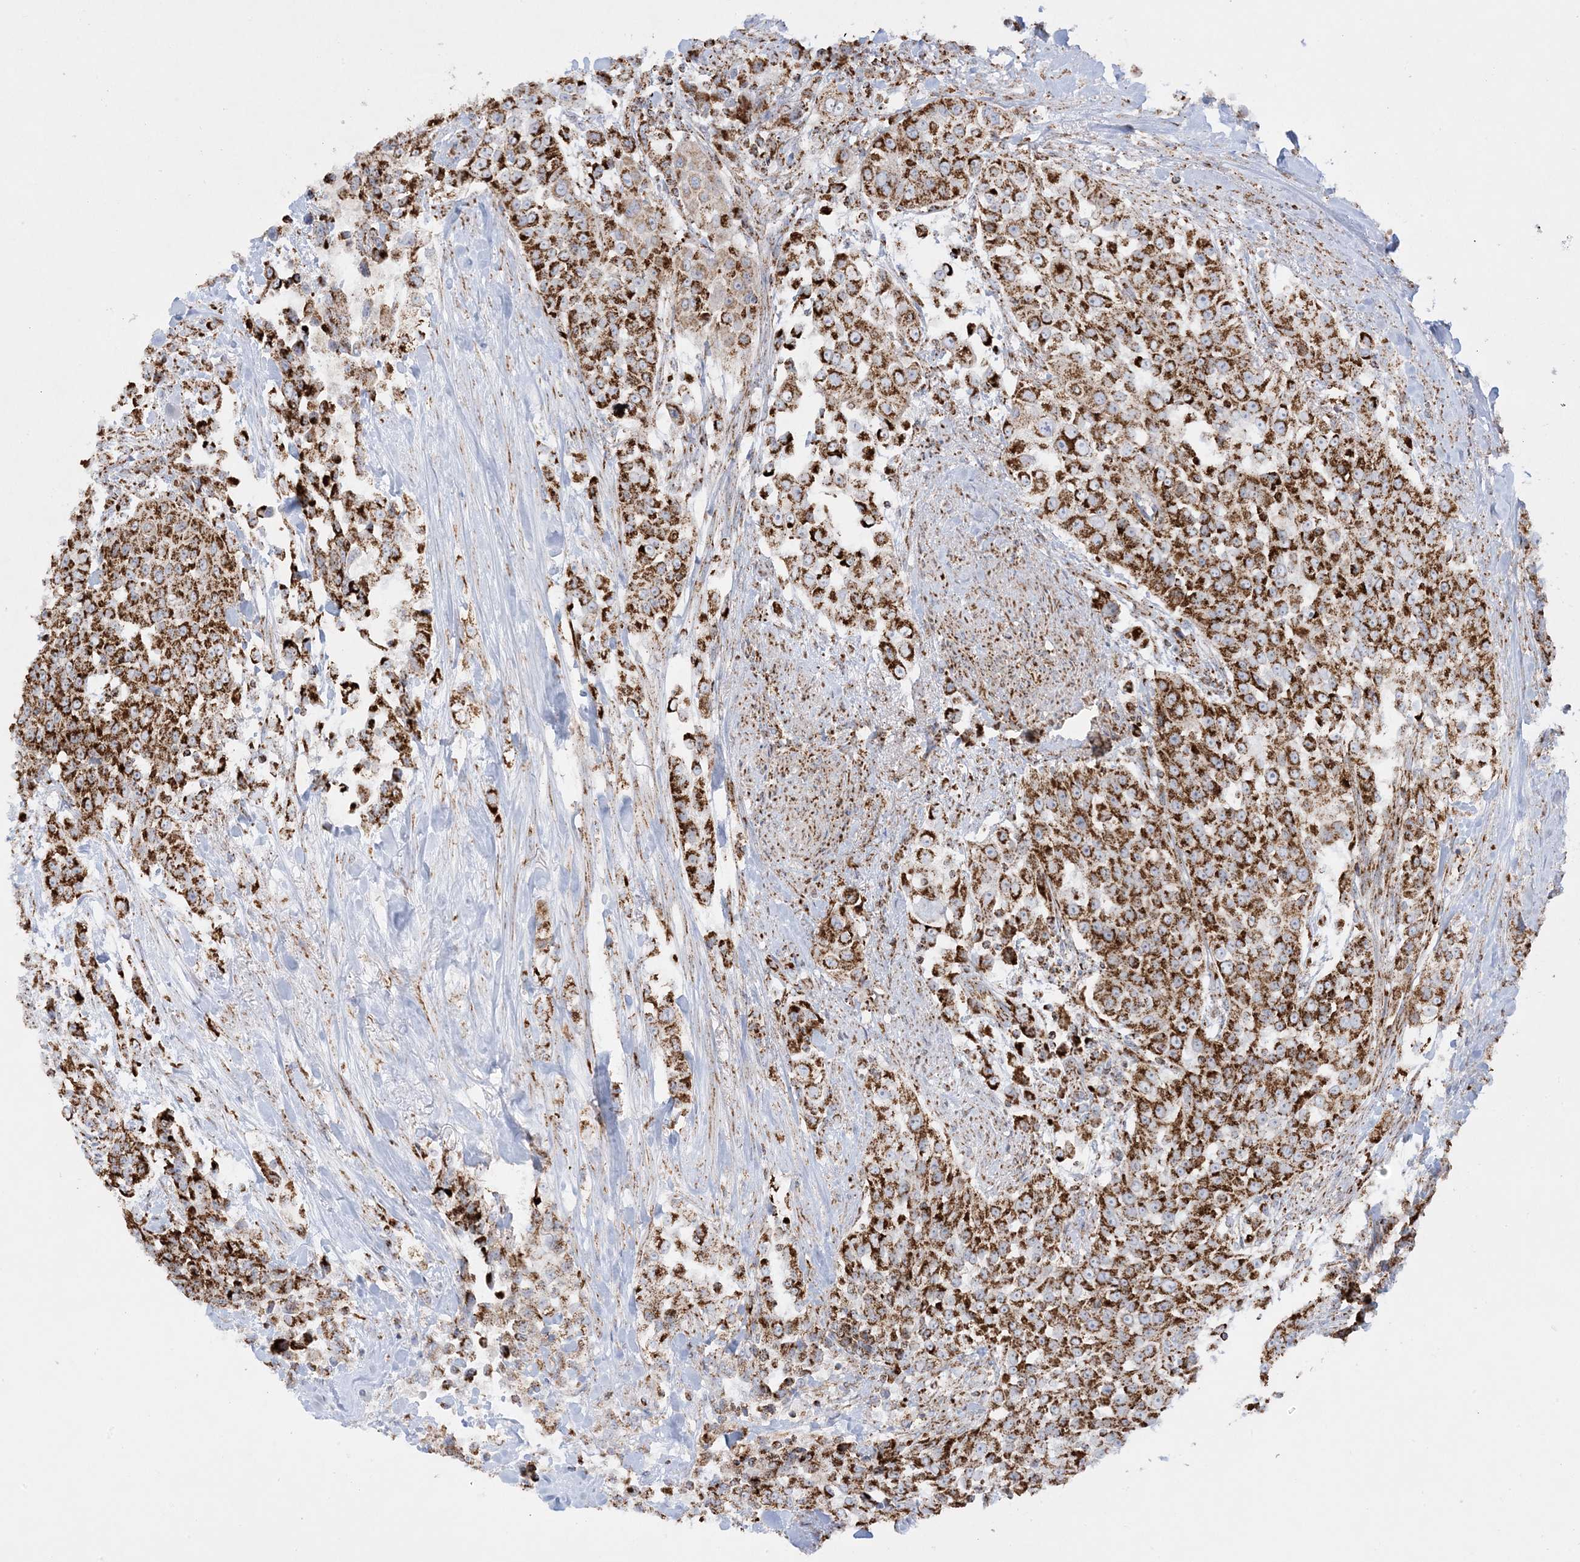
{"staining": {"intensity": "strong", "quantity": ">75%", "location": "cytoplasmic/membranous"}, "tissue": "urothelial cancer", "cell_type": "Tumor cells", "image_type": "cancer", "snomed": [{"axis": "morphology", "description": "Urothelial carcinoma, High grade"}, {"axis": "topography", "description": "Urinary bladder"}], "caption": "Urothelial carcinoma (high-grade) tissue displays strong cytoplasmic/membranous expression in approximately >75% of tumor cells, visualized by immunohistochemistry.", "gene": "MRPS36", "patient": {"sex": "female", "age": 80}}